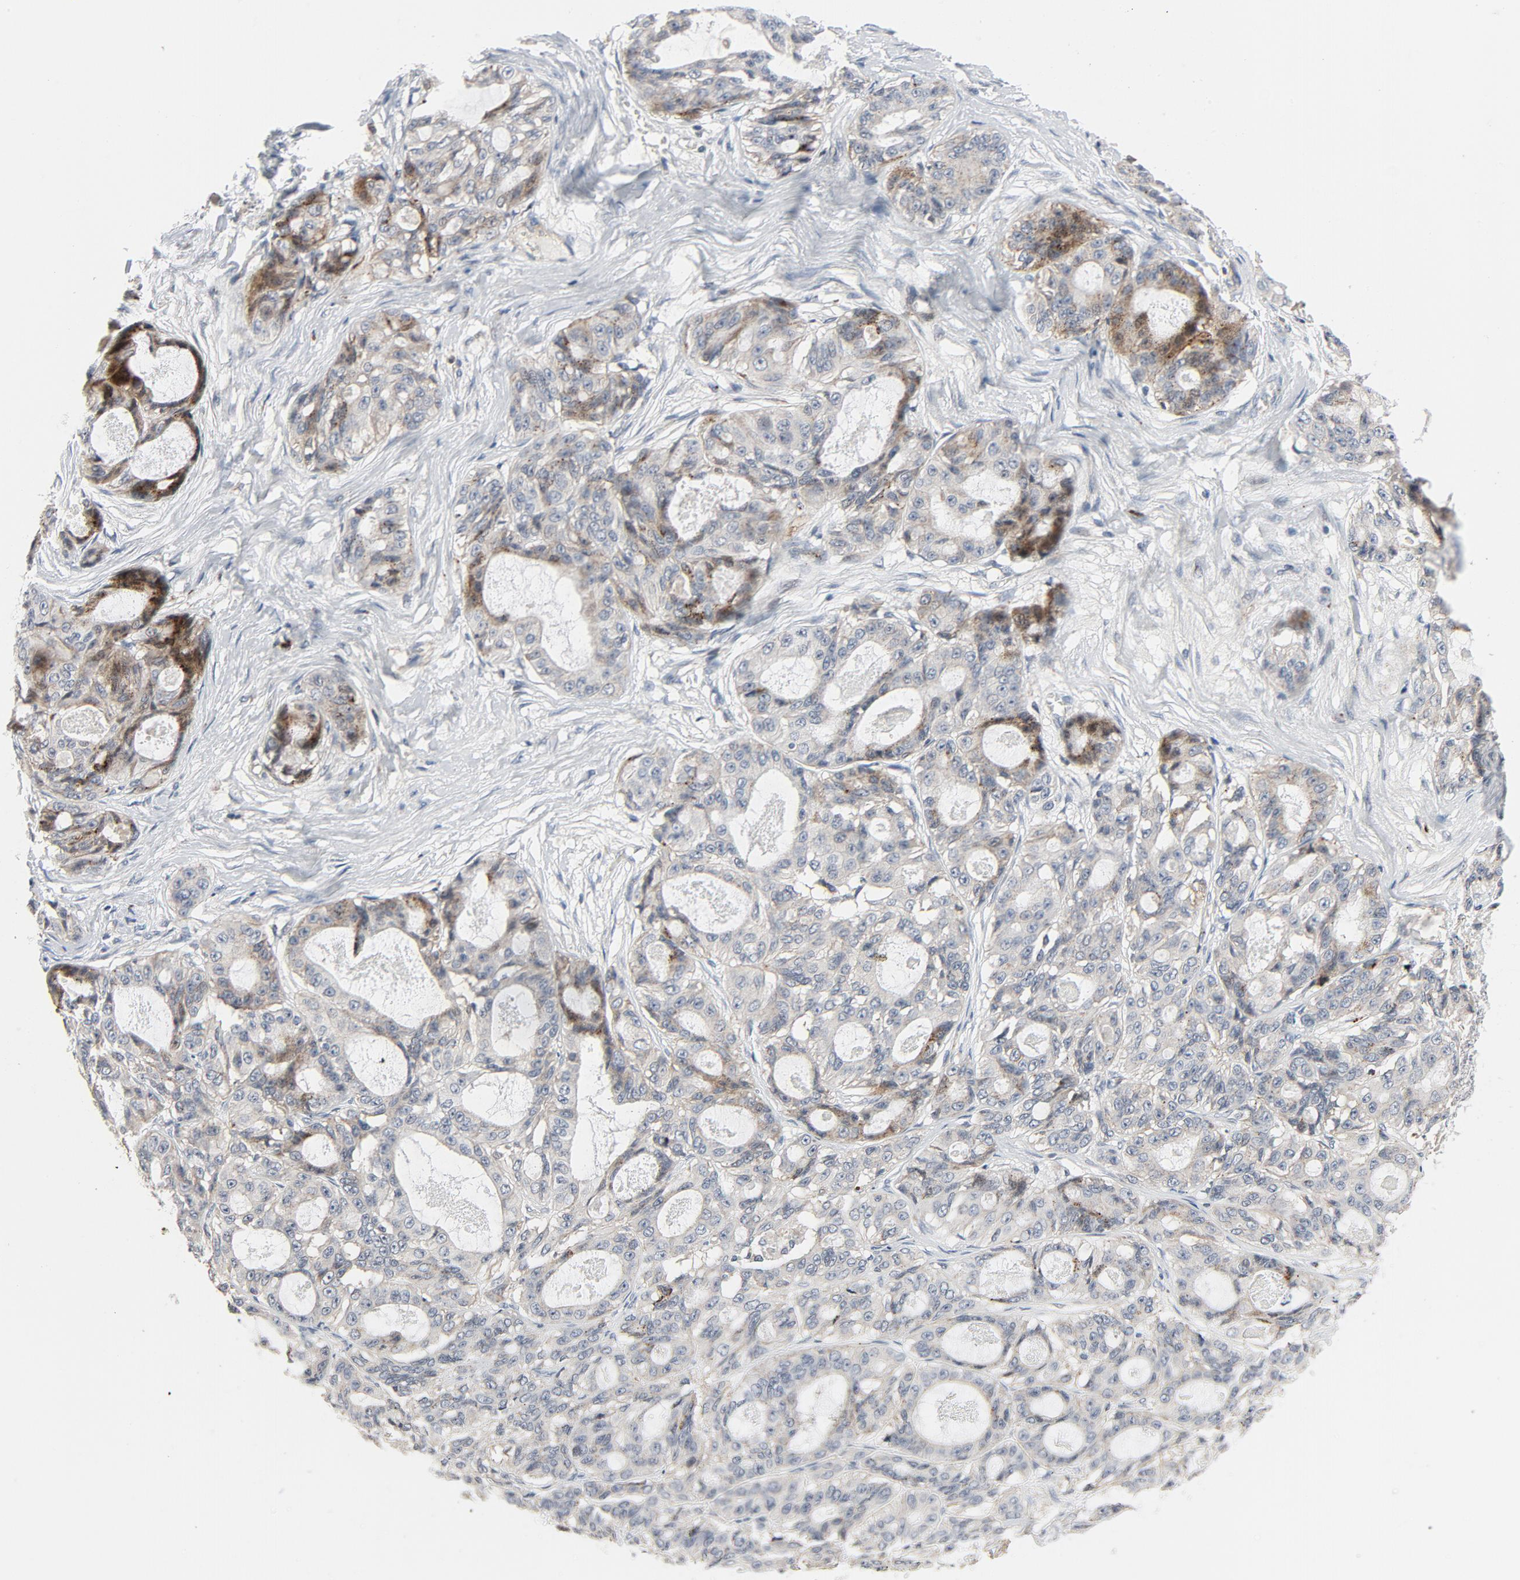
{"staining": {"intensity": "moderate", "quantity": "<25%", "location": "cytoplasmic/membranous"}, "tissue": "ovarian cancer", "cell_type": "Tumor cells", "image_type": "cancer", "snomed": [{"axis": "morphology", "description": "Normal tissue, NOS"}, {"axis": "morphology", "description": "Cystadenocarcinoma, serous, NOS"}, {"axis": "topography", "description": "Fallopian tube"}, {"axis": "topography", "description": "Ovary"}], "caption": "IHC photomicrograph of neoplastic tissue: human ovarian serous cystadenocarcinoma stained using IHC demonstrates low levels of moderate protein expression localized specifically in the cytoplasmic/membranous of tumor cells, appearing as a cytoplasmic/membranous brown color.", "gene": "AKT2", "patient": {"sex": "female", "age": 56}}